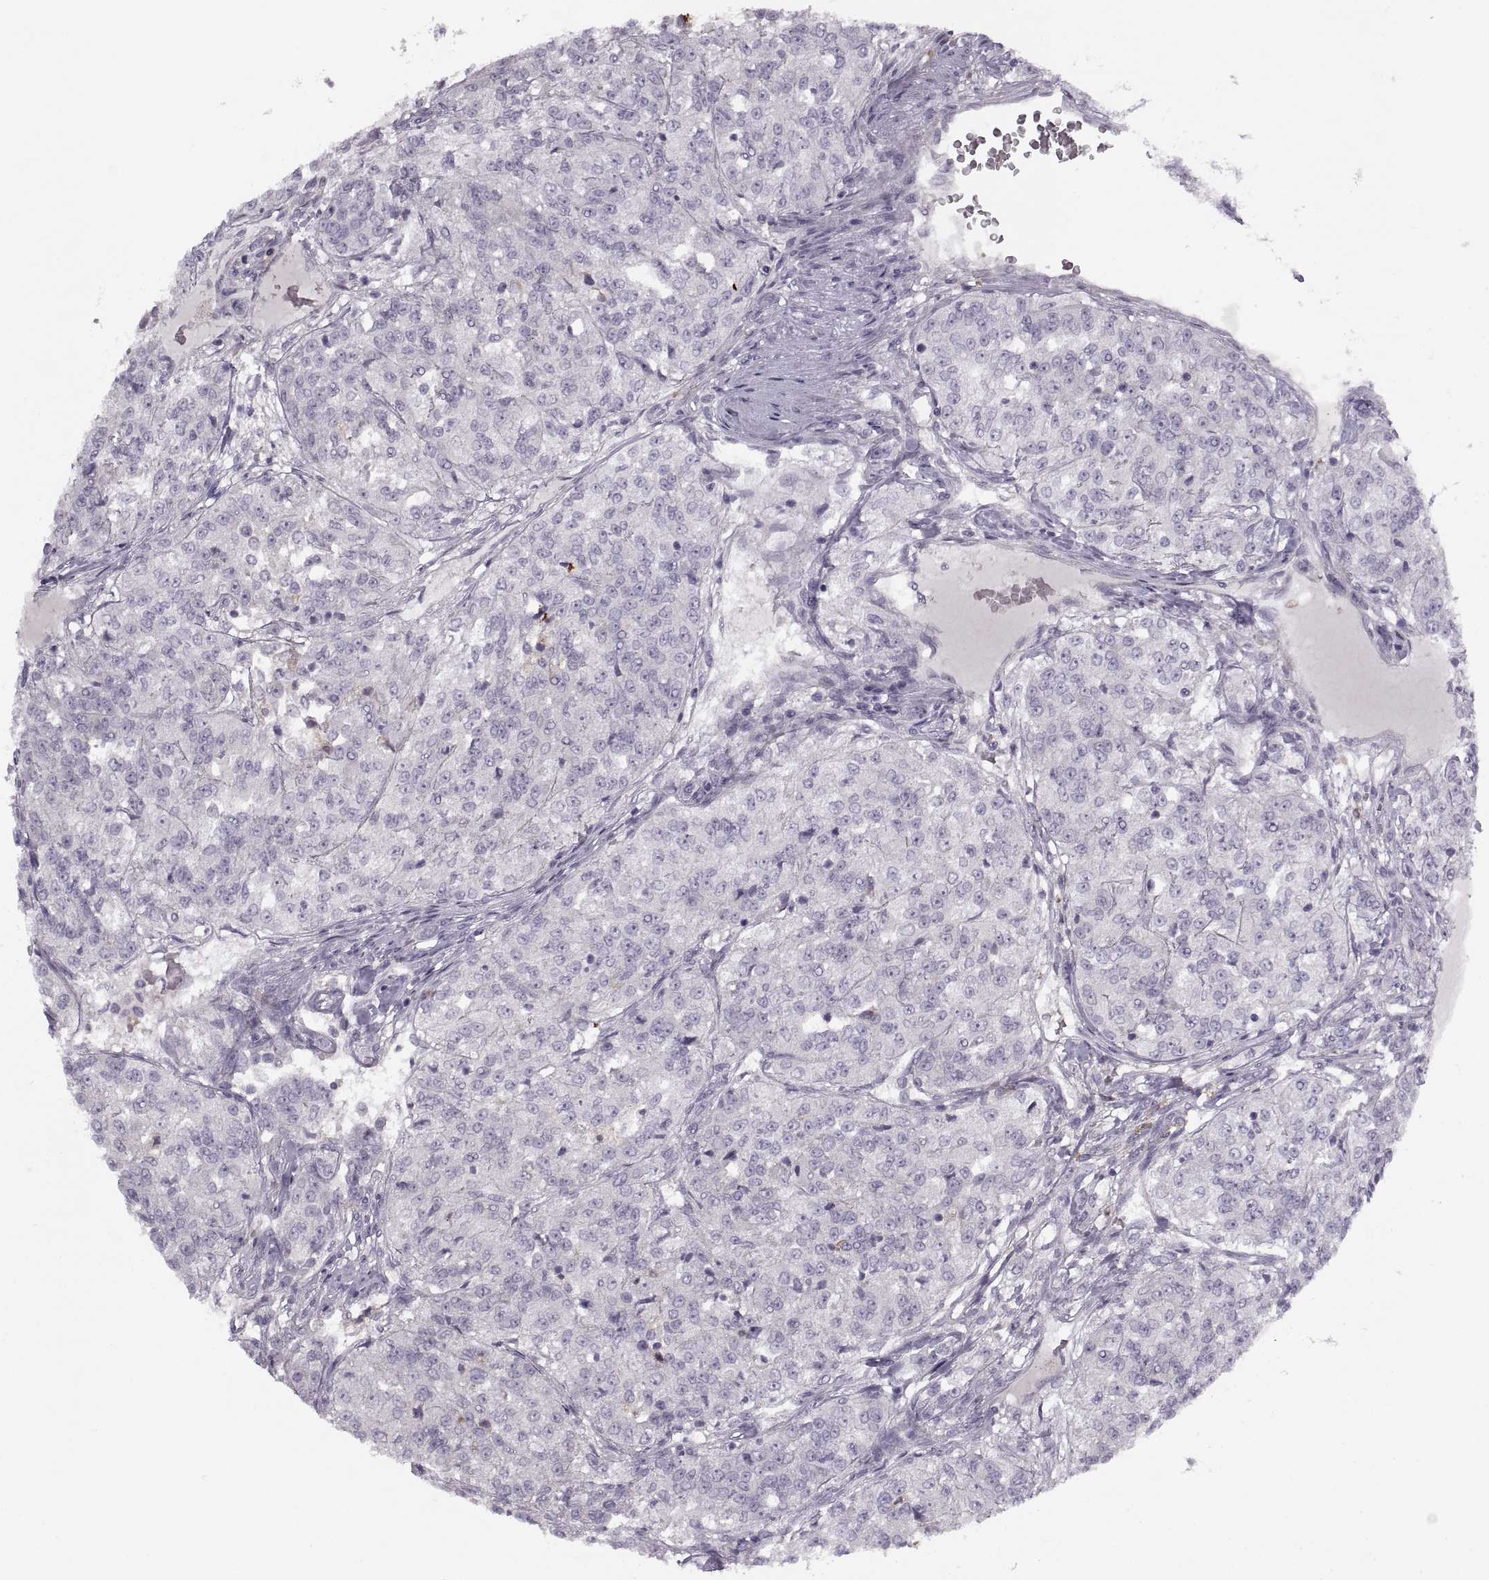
{"staining": {"intensity": "negative", "quantity": "none", "location": "none"}, "tissue": "renal cancer", "cell_type": "Tumor cells", "image_type": "cancer", "snomed": [{"axis": "morphology", "description": "Adenocarcinoma, NOS"}, {"axis": "topography", "description": "Kidney"}], "caption": "DAB (3,3'-diaminobenzidine) immunohistochemical staining of adenocarcinoma (renal) demonstrates no significant expression in tumor cells. The staining is performed using DAB (3,3'-diaminobenzidine) brown chromogen with nuclei counter-stained in using hematoxylin.", "gene": "H2AP", "patient": {"sex": "female", "age": 63}}